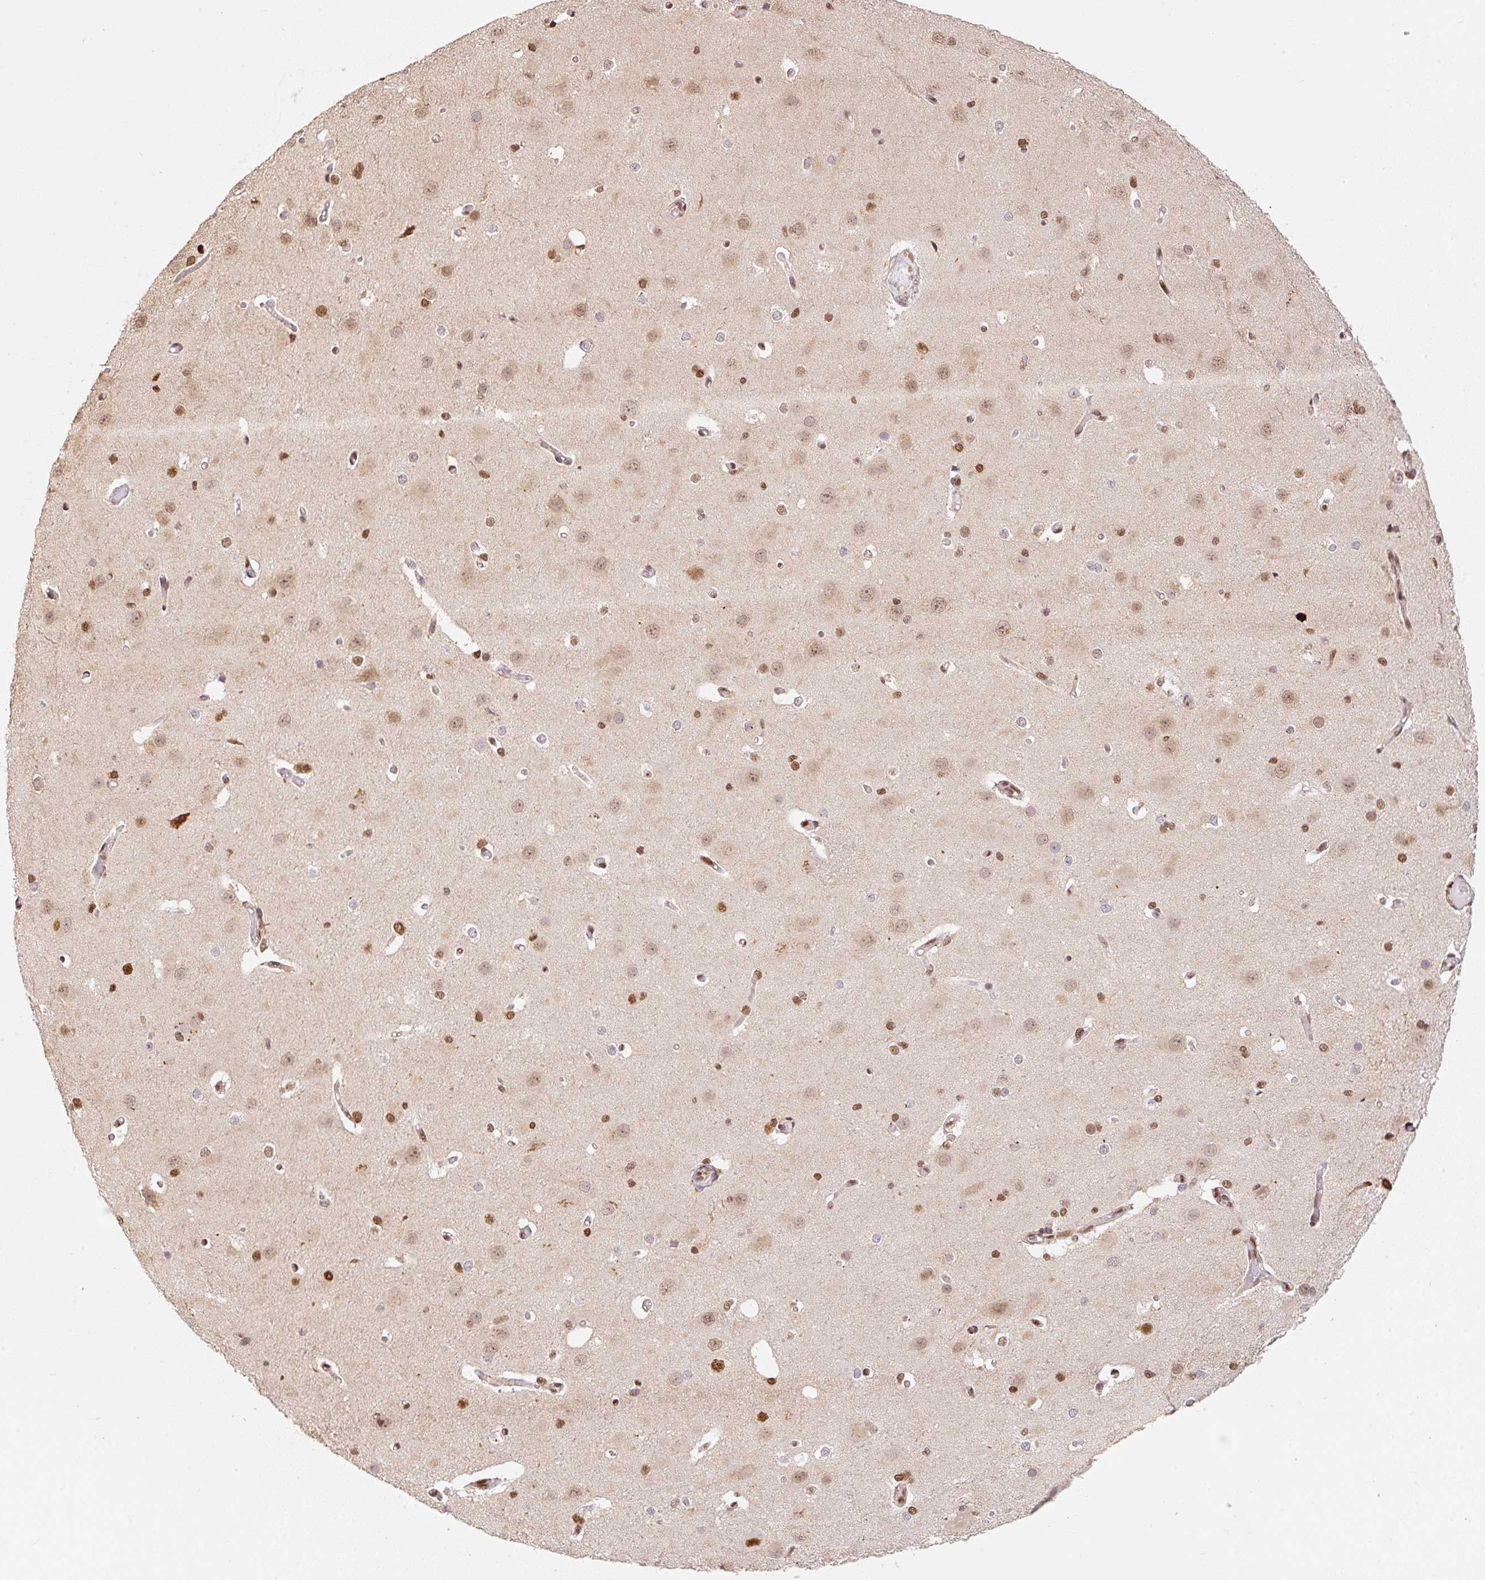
{"staining": {"intensity": "moderate", "quantity": "25%-75%", "location": "nuclear"}, "tissue": "cerebral cortex", "cell_type": "Endothelial cells", "image_type": "normal", "snomed": [{"axis": "morphology", "description": "Normal tissue, NOS"}, {"axis": "morphology", "description": "Inflammation, NOS"}, {"axis": "topography", "description": "Cerebral cortex"}], "caption": "IHC of benign cerebral cortex exhibits medium levels of moderate nuclear staining in approximately 25%-75% of endothelial cells. (DAB (3,3'-diaminobenzidine) IHC with brightfield microscopy, high magnification).", "gene": "GPR139", "patient": {"sex": "male", "age": 6}}